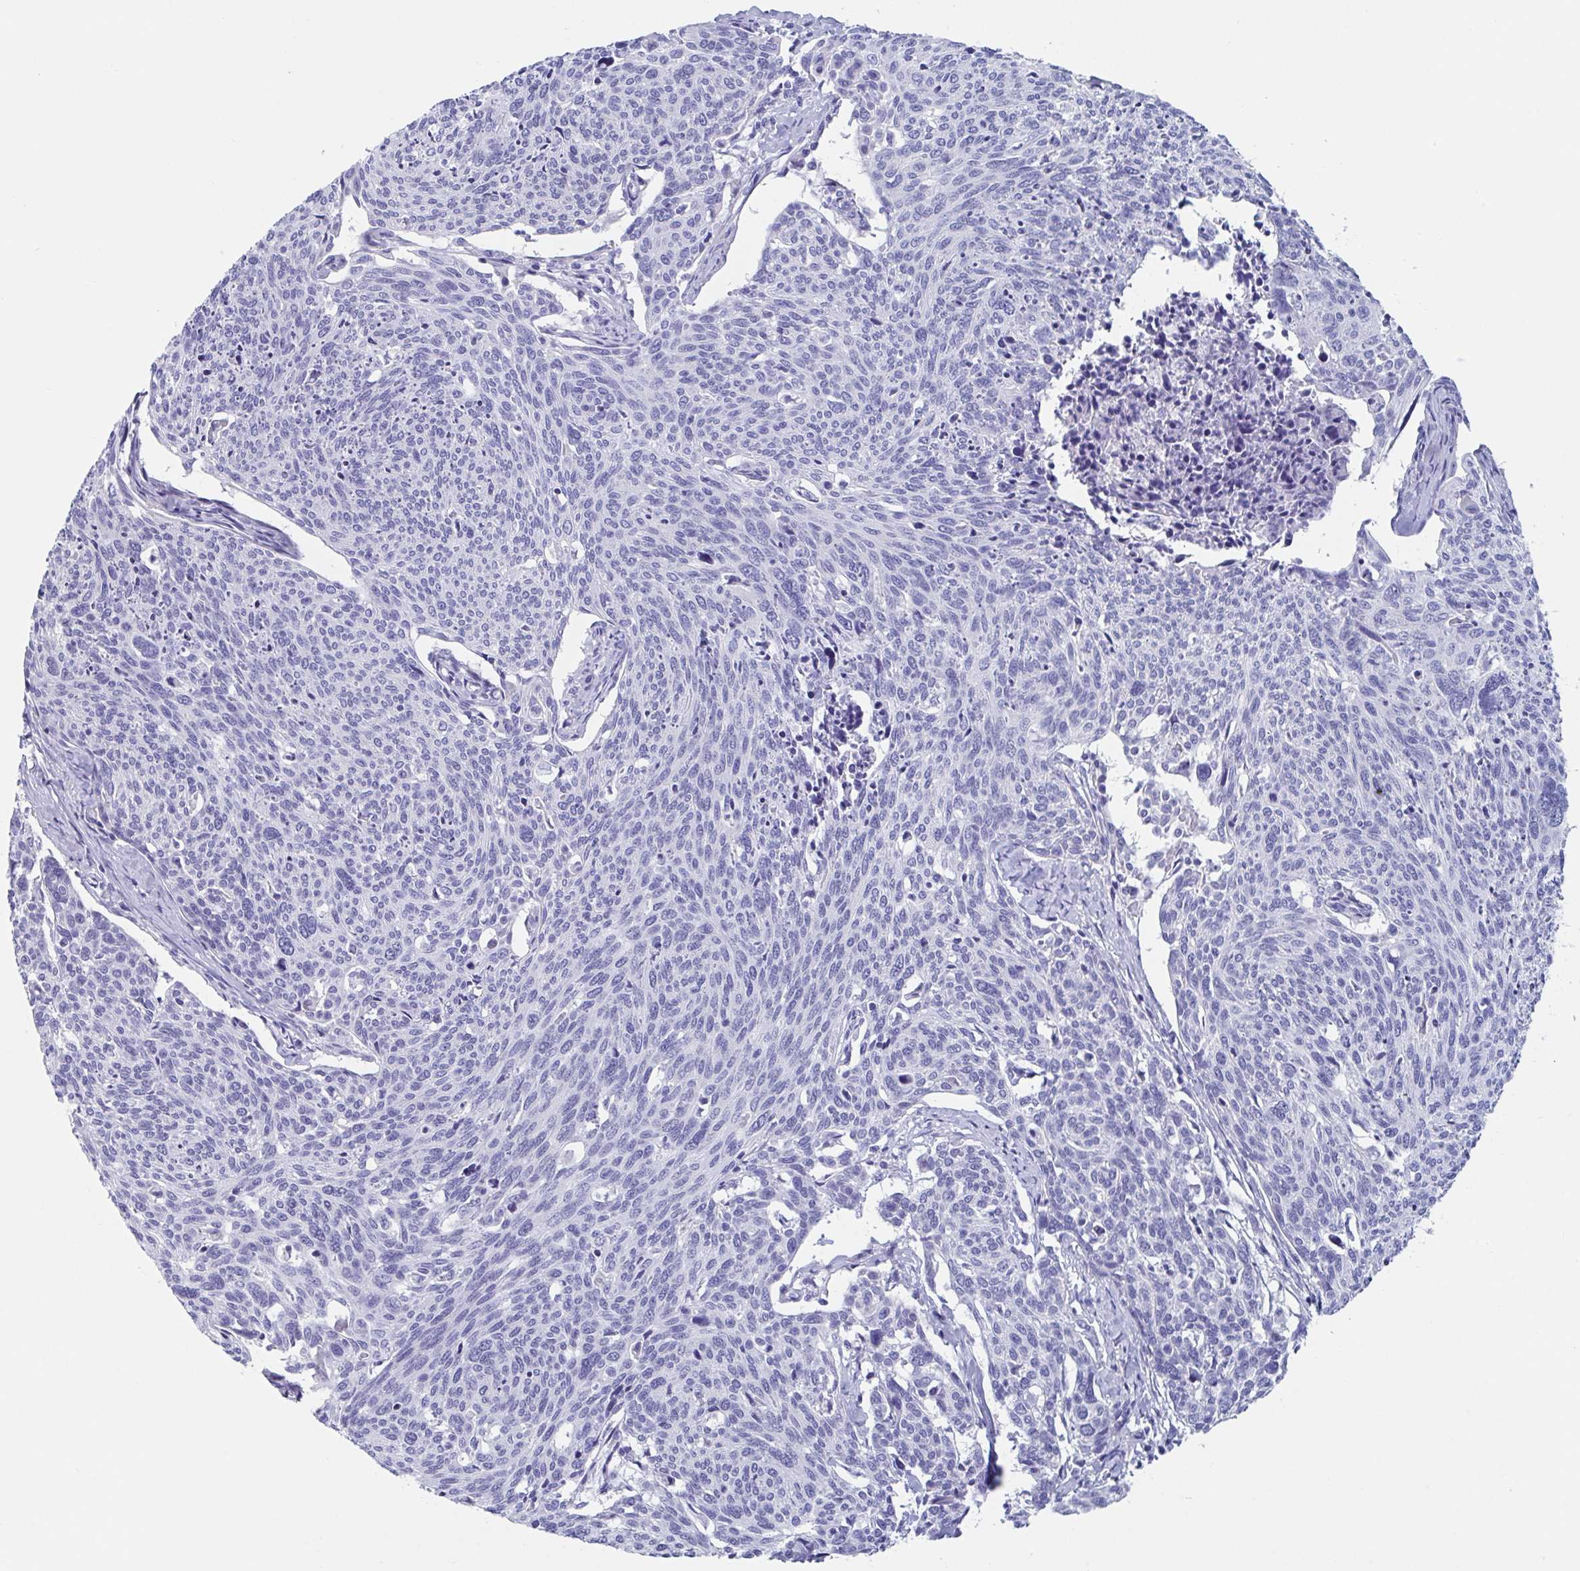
{"staining": {"intensity": "negative", "quantity": "none", "location": "none"}, "tissue": "cervical cancer", "cell_type": "Tumor cells", "image_type": "cancer", "snomed": [{"axis": "morphology", "description": "Squamous cell carcinoma, NOS"}, {"axis": "topography", "description": "Cervix"}], "caption": "Tumor cells show no significant staining in cervical squamous cell carcinoma. (DAB (3,3'-diaminobenzidine) immunohistochemistry (IHC) with hematoxylin counter stain).", "gene": "ZPBP", "patient": {"sex": "female", "age": 49}}